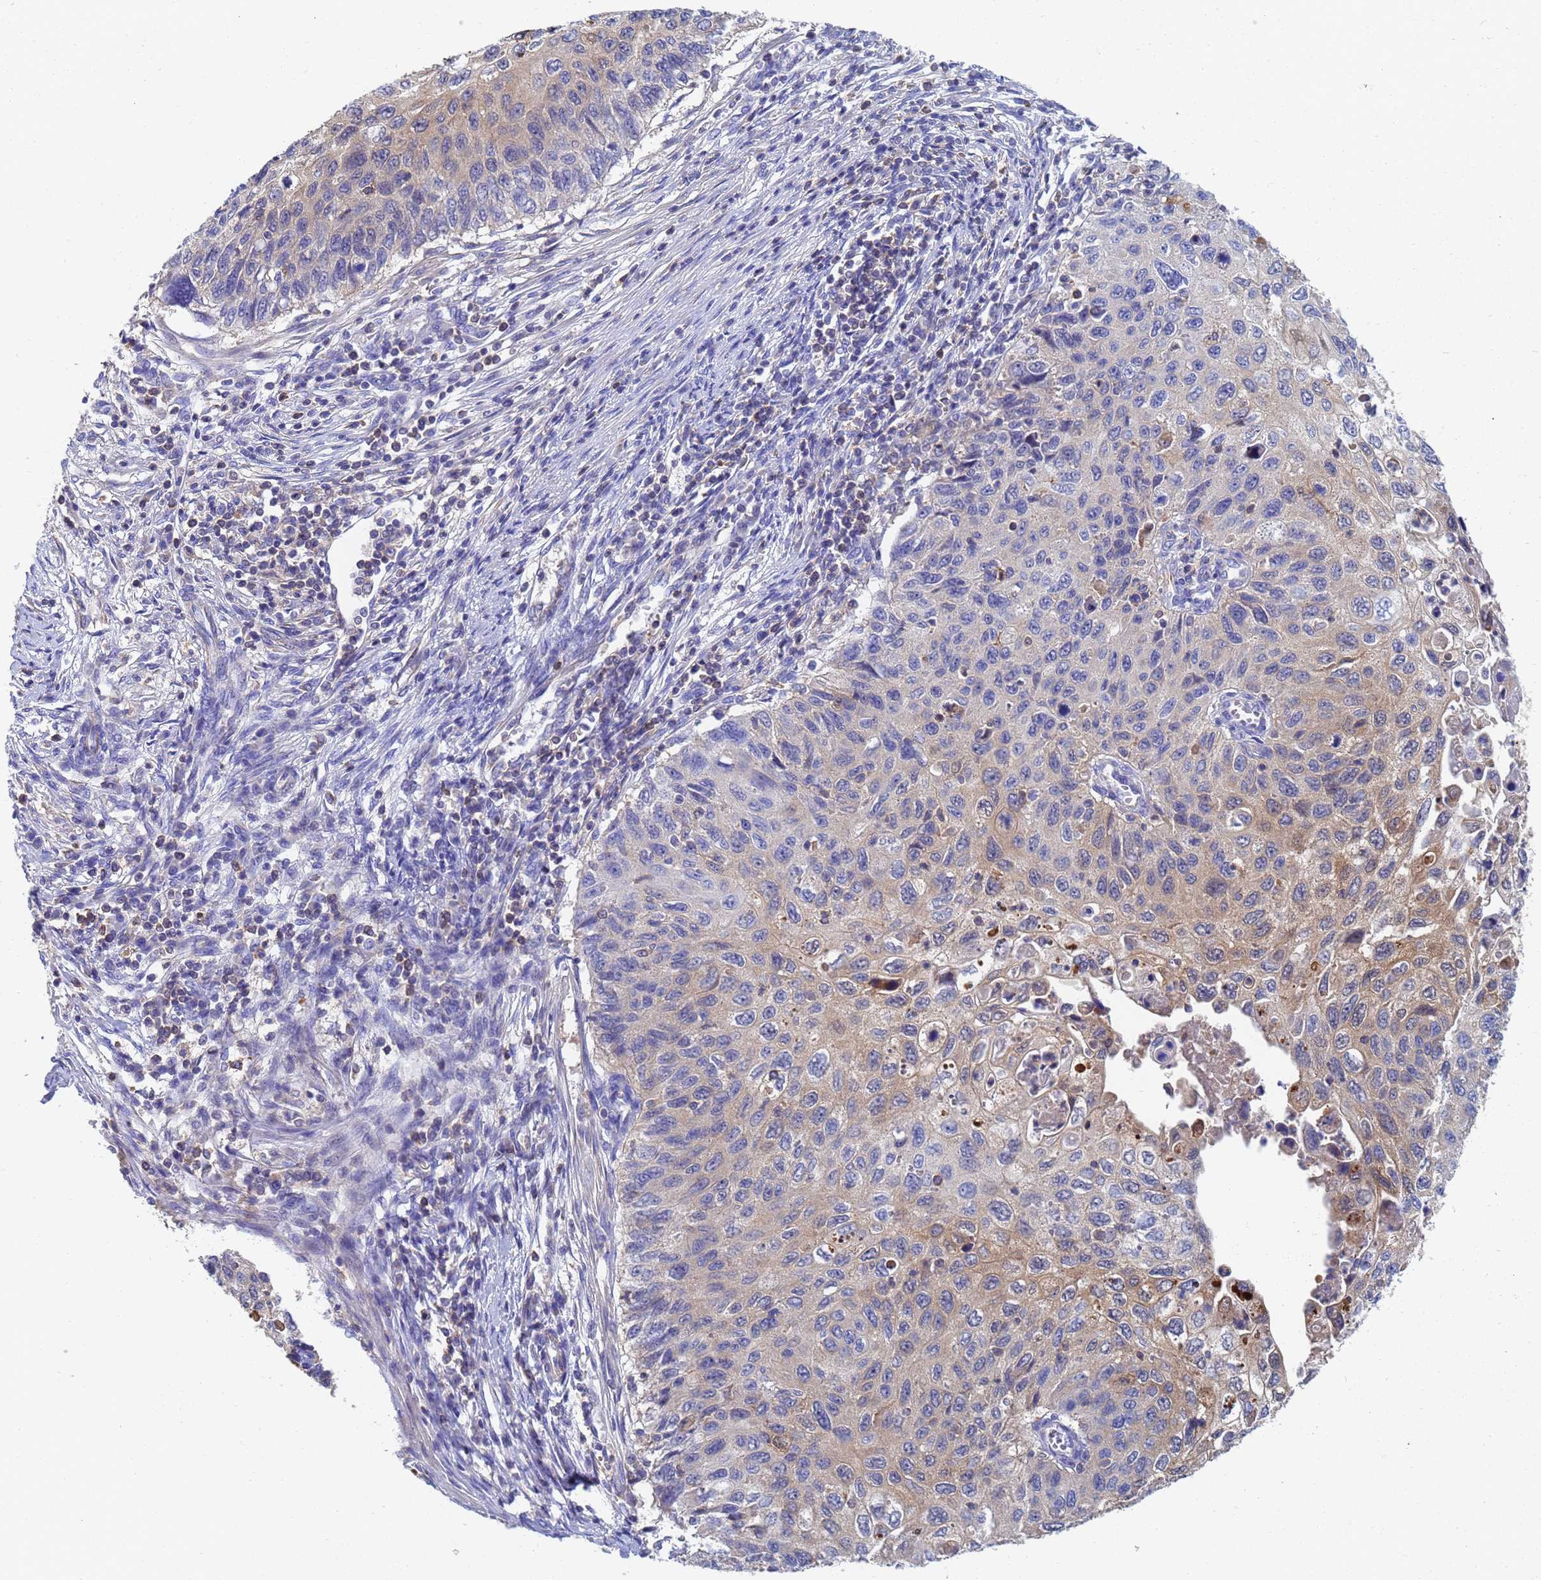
{"staining": {"intensity": "weak", "quantity": "25%-75%", "location": "cytoplasmic/membranous"}, "tissue": "cervical cancer", "cell_type": "Tumor cells", "image_type": "cancer", "snomed": [{"axis": "morphology", "description": "Squamous cell carcinoma, NOS"}, {"axis": "topography", "description": "Cervix"}], "caption": "Tumor cells show low levels of weak cytoplasmic/membranous expression in approximately 25%-75% of cells in cervical cancer.", "gene": "GCHFR", "patient": {"sex": "female", "age": 70}}